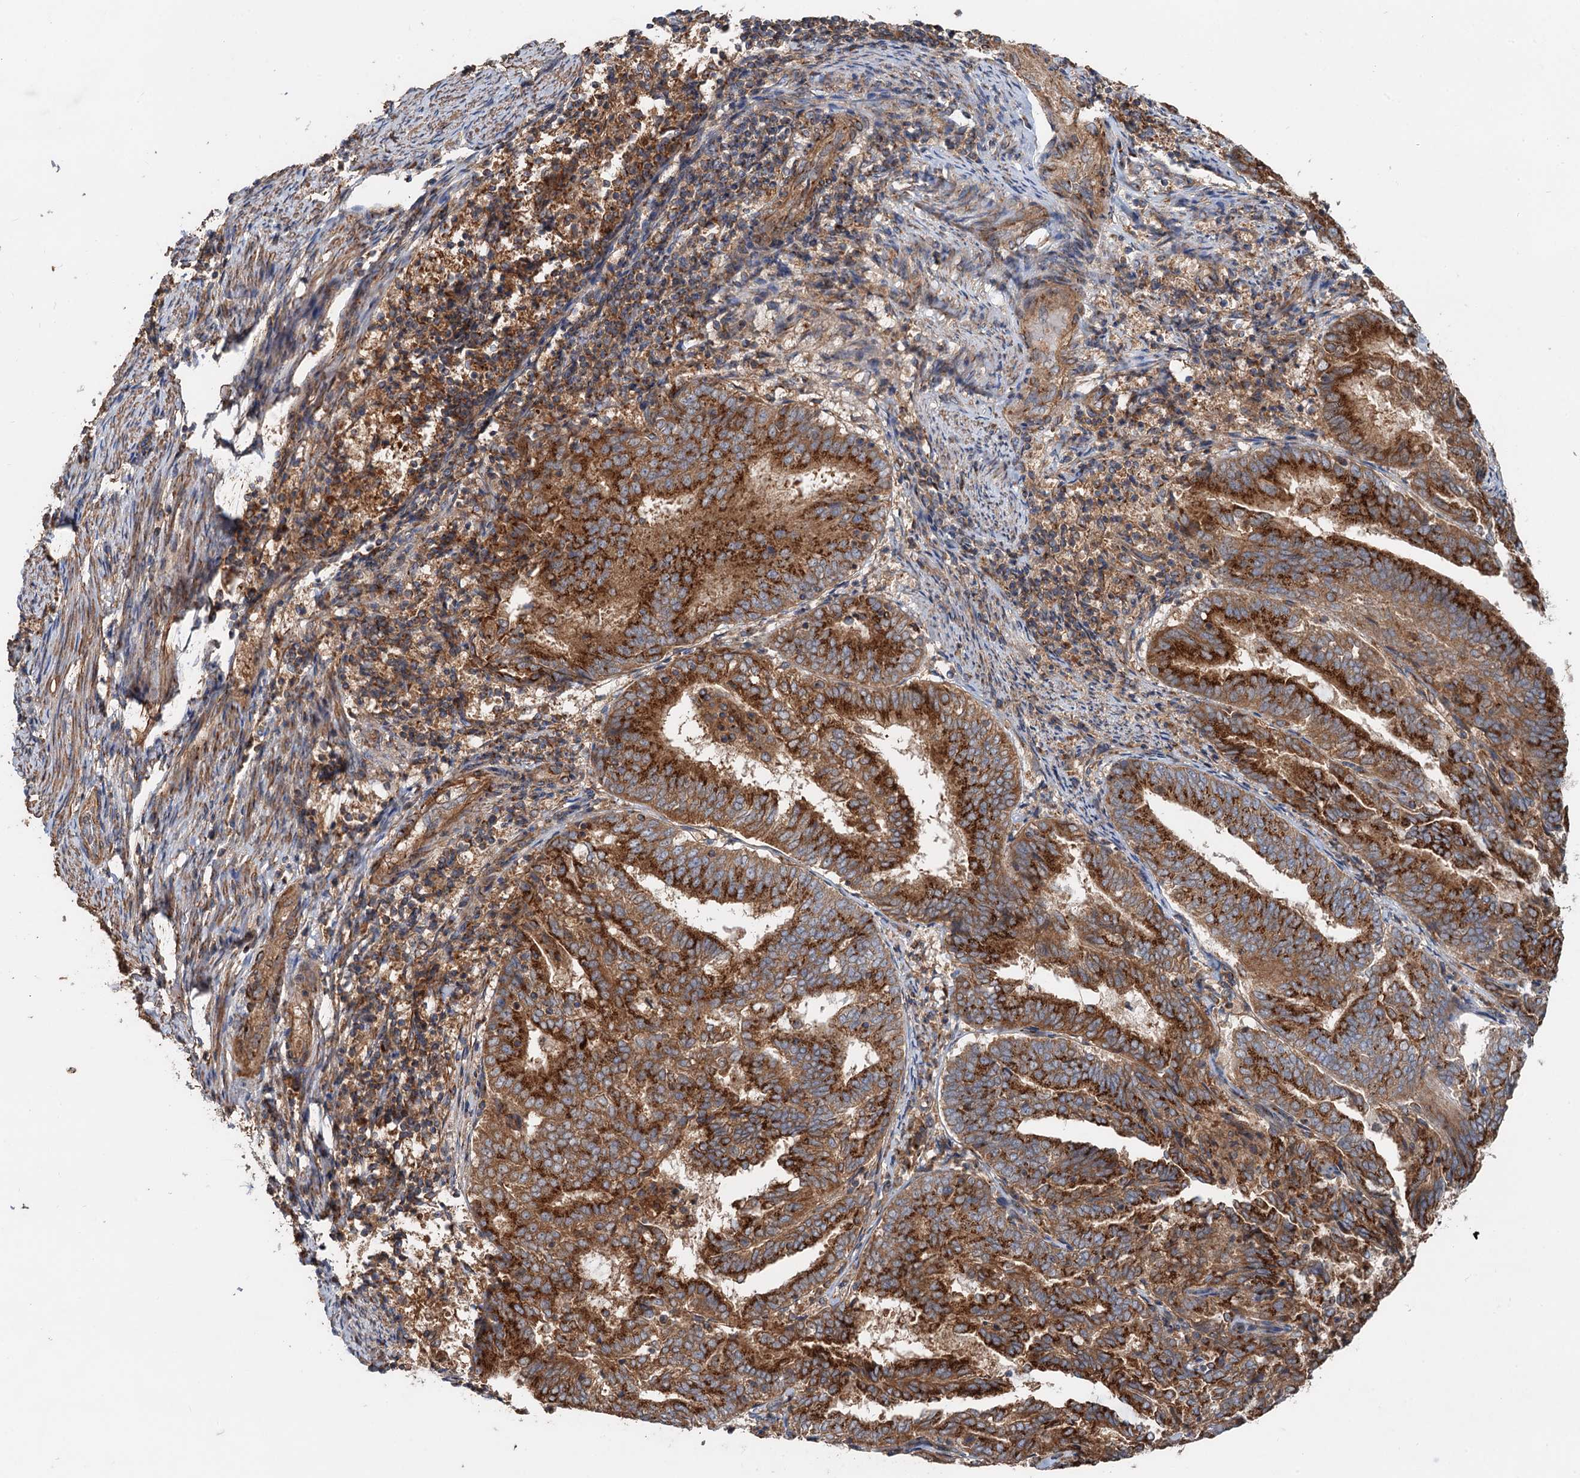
{"staining": {"intensity": "strong", "quantity": ">75%", "location": "cytoplasmic/membranous"}, "tissue": "endometrial cancer", "cell_type": "Tumor cells", "image_type": "cancer", "snomed": [{"axis": "morphology", "description": "Adenocarcinoma, NOS"}, {"axis": "topography", "description": "Endometrium"}], "caption": "Immunohistochemical staining of adenocarcinoma (endometrial) exhibits high levels of strong cytoplasmic/membranous positivity in approximately >75% of tumor cells.", "gene": "ANKRD26", "patient": {"sex": "female", "age": 80}}